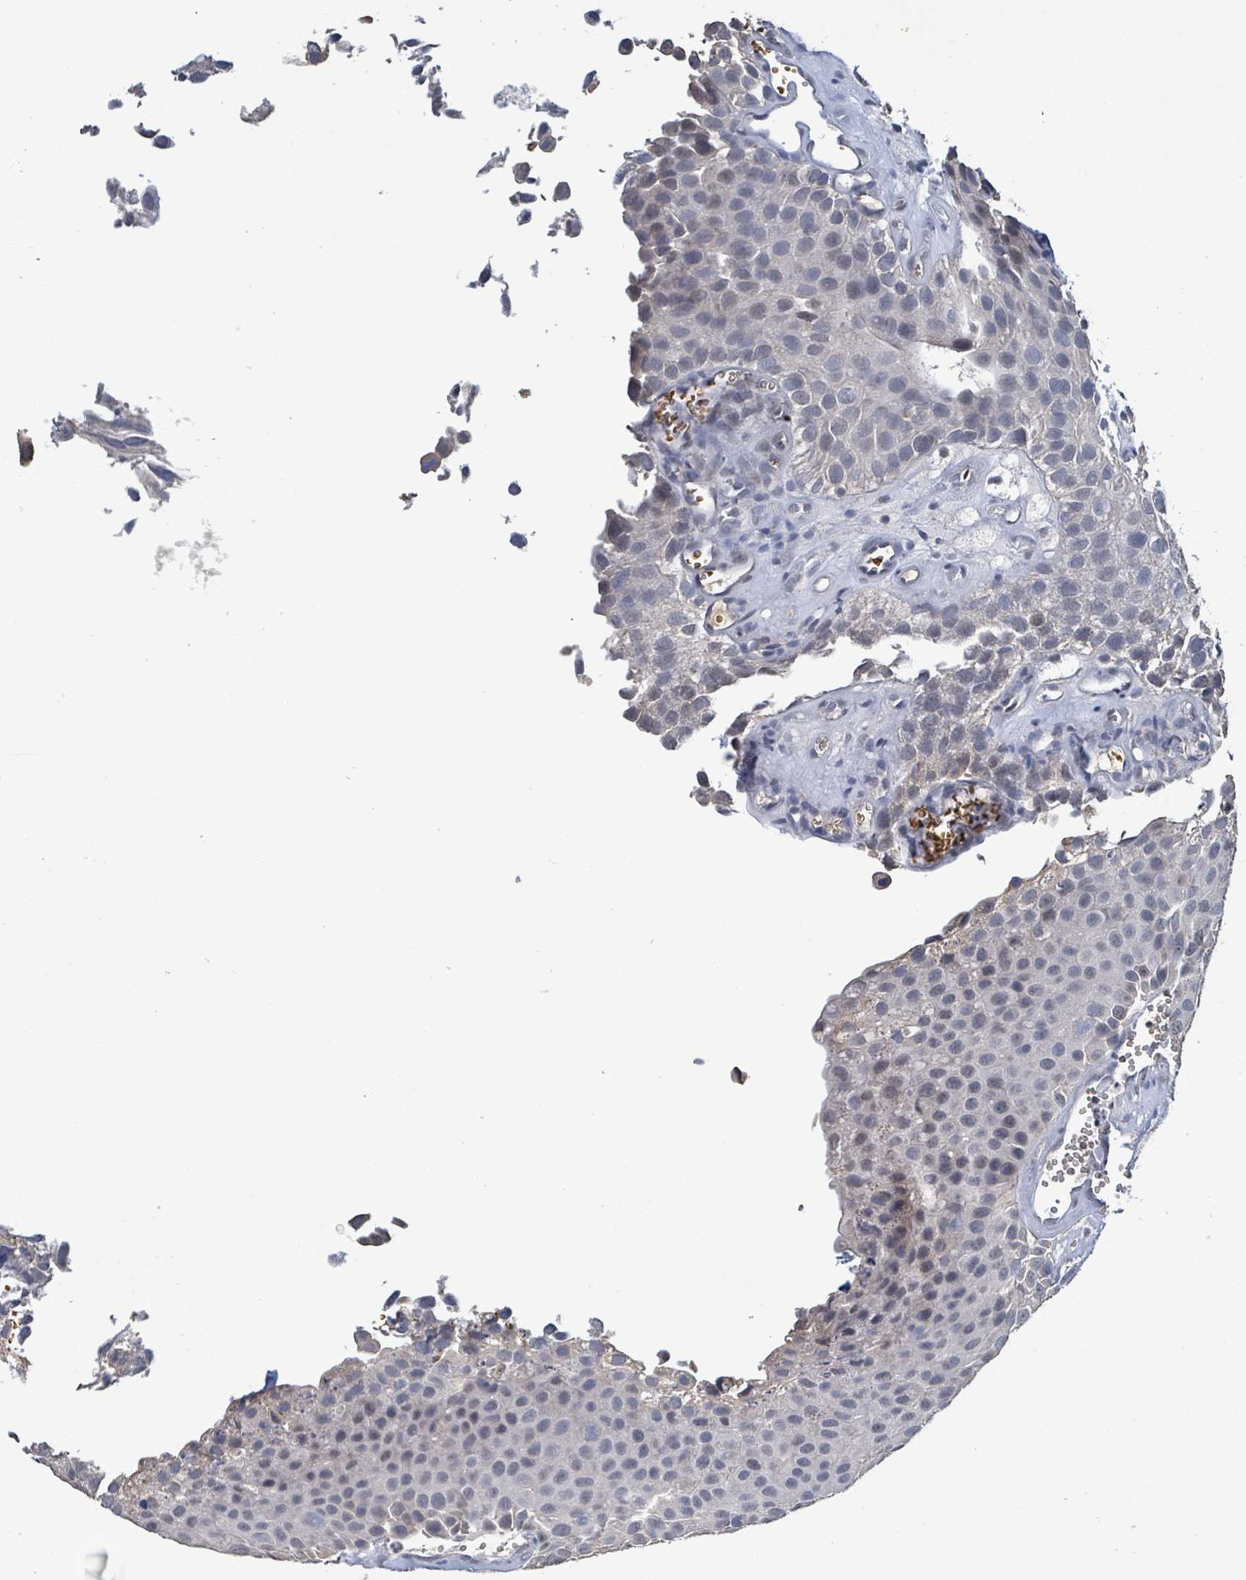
{"staining": {"intensity": "weak", "quantity": "<25%", "location": "nuclear"}, "tissue": "urothelial cancer", "cell_type": "Tumor cells", "image_type": "cancer", "snomed": [{"axis": "morphology", "description": "Urothelial carcinoma, Low grade"}, {"axis": "topography", "description": "Urinary bladder"}], "caption": "Protein analysis of low-grade urothelial carcinoma exhibits no significant staining in tumor cells.", "gene": "SEBOX", "patient": {"sex": "male", "age": 88}}